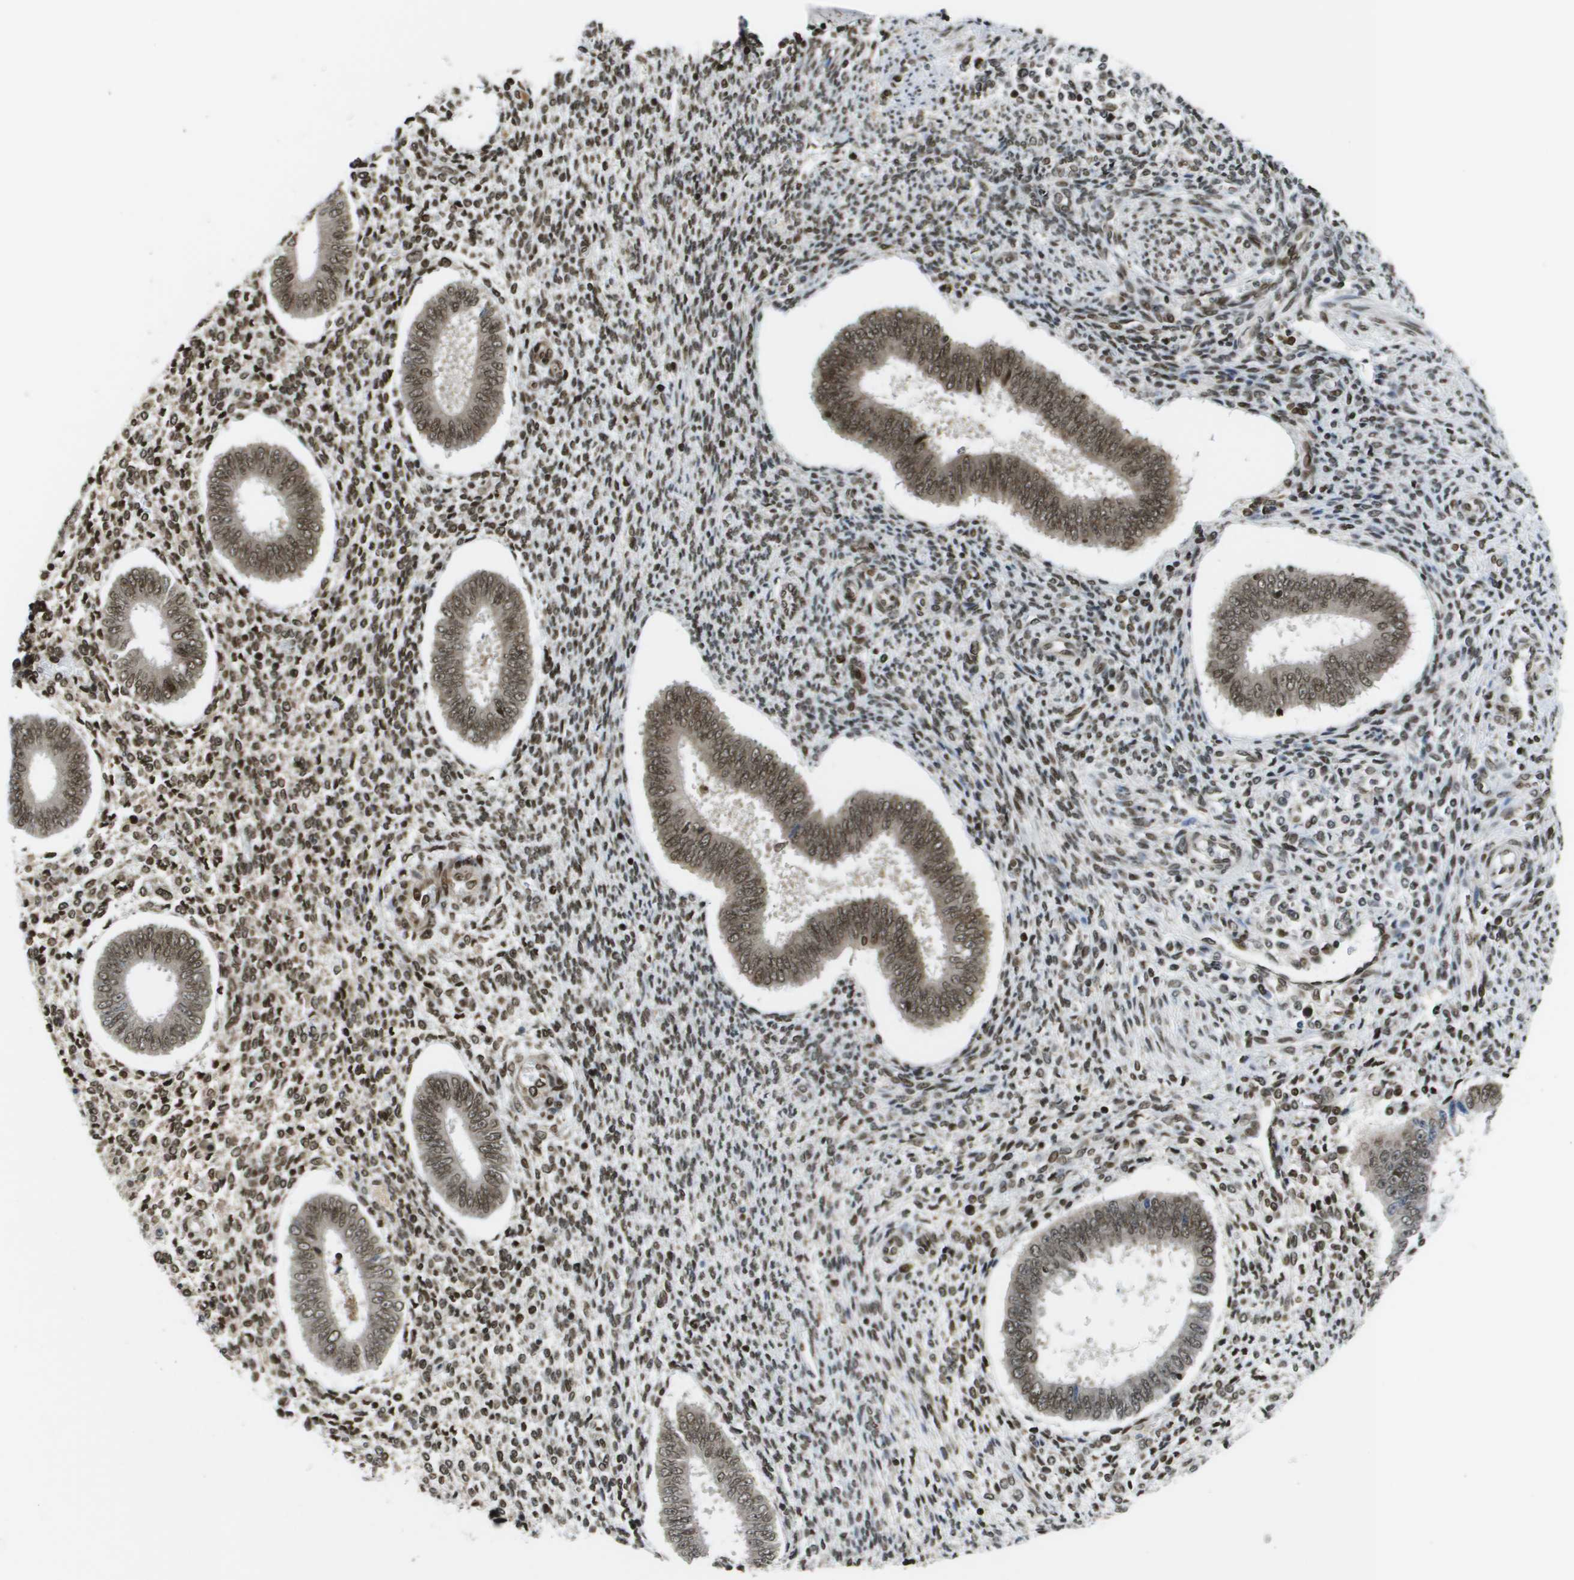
{"staining": {"intensity": "strong", "quantity": ">75%", "location": "nuclear"}, "tissue": "endometrium", "cell_type": "Cells in endometrial stroma", "image_type": "normal", "snomed": [{"axis": "morphology", "description": "Normal tissue, NOS"}, {"axis": "topography", "description": "Endometrium"}], "caption": "Cells in endometrial stroma demonstrate high levels of strong nuclear staining in about >75% of cells in normal human endometrium.", "gene": "RECQL4", "patient": {"sex": "female", "age": 35}}